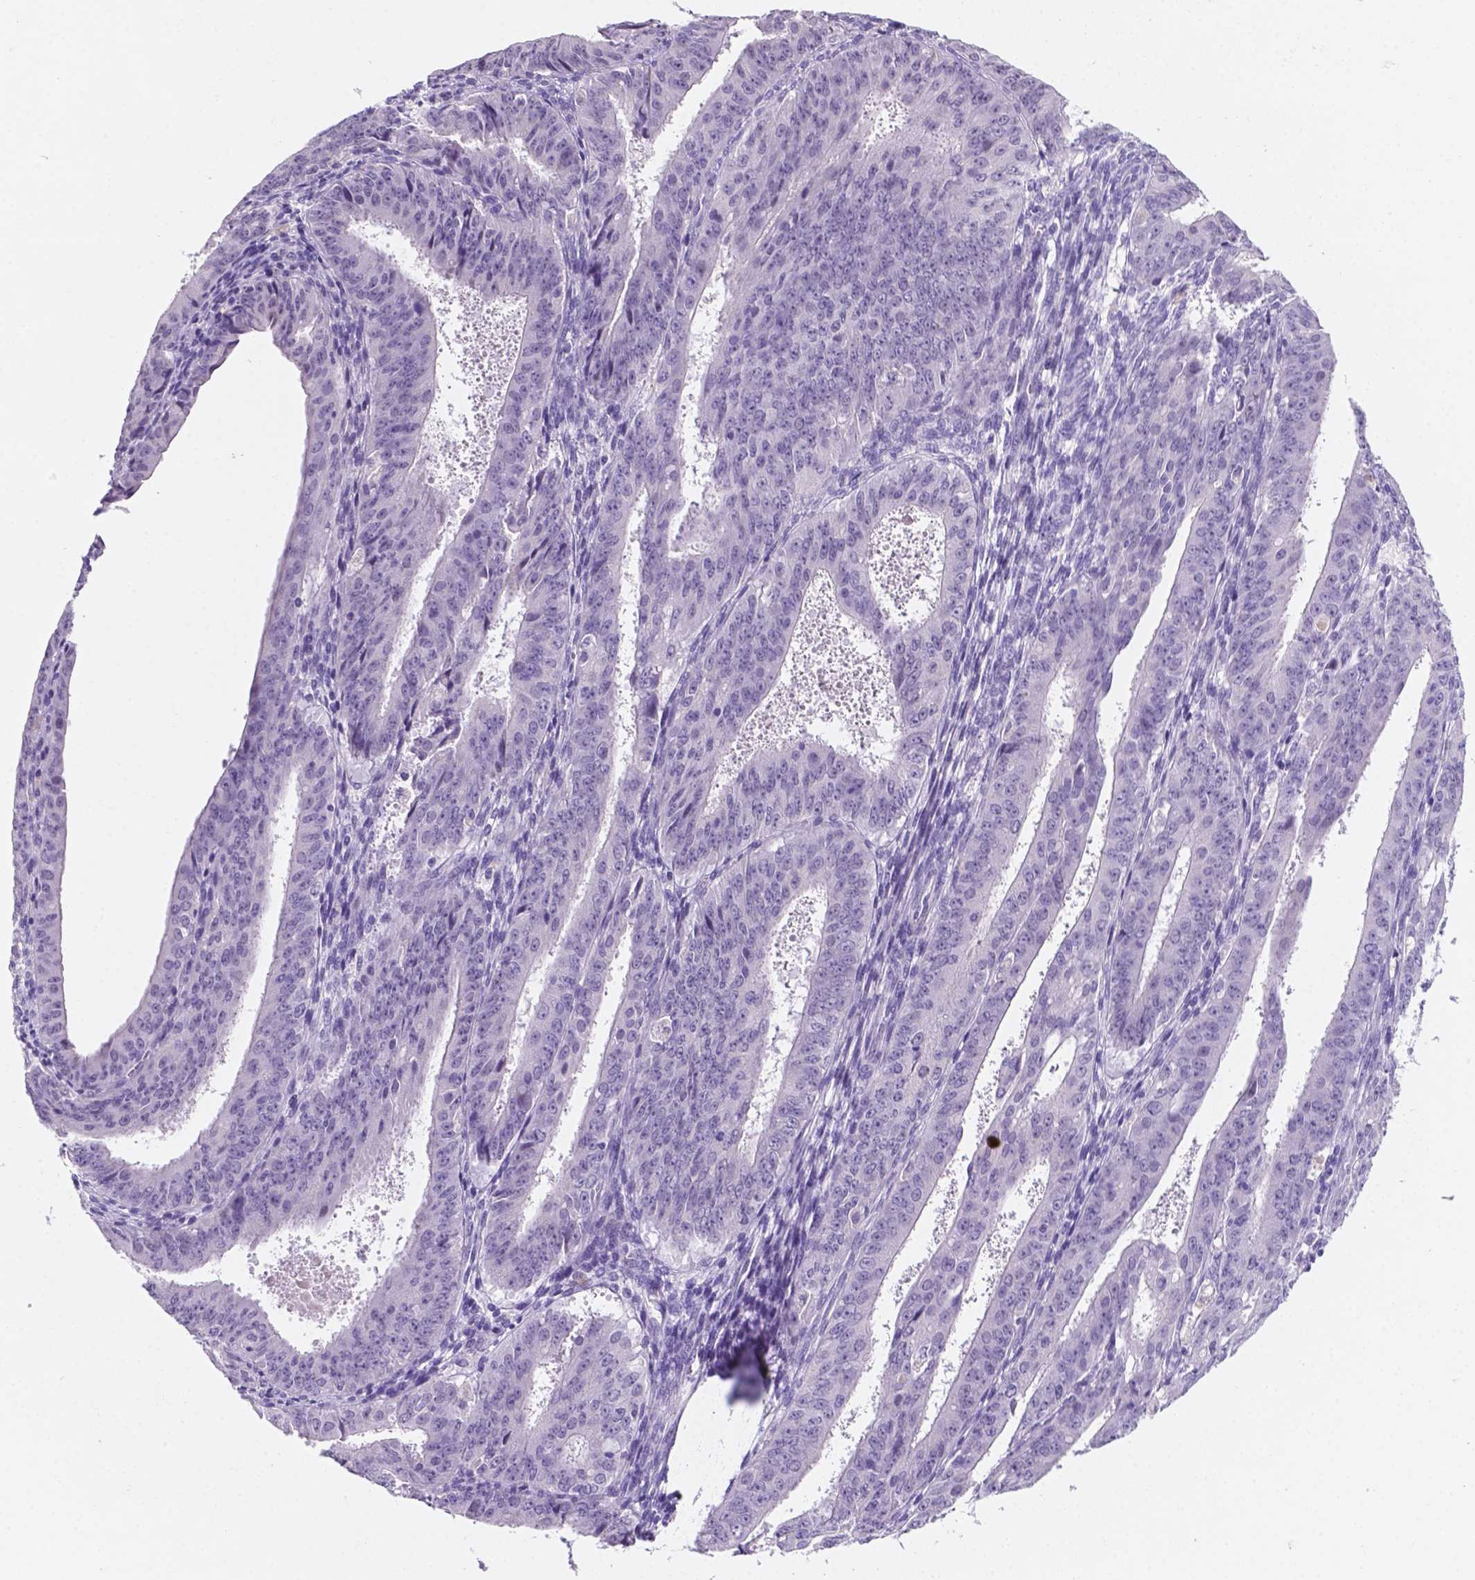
{"staining": {"intensity": "negative", "quantity": "none", "location": "none"}, "tissue": "ovarian cancer", "cell_type": "Tumor cells", "image_type": "cancer", "snomed": [{"axis": "morphology", "description": "Carcinoma, endometroid"}, {"axis": "topography", "description": "Ovary"}], "caption": "Immunohistochemical staining of ovarian cancer shows no significant positivity in tumor cells.", "gene": "EBLN2", "patient": {"sex": "female", "age": 42}}